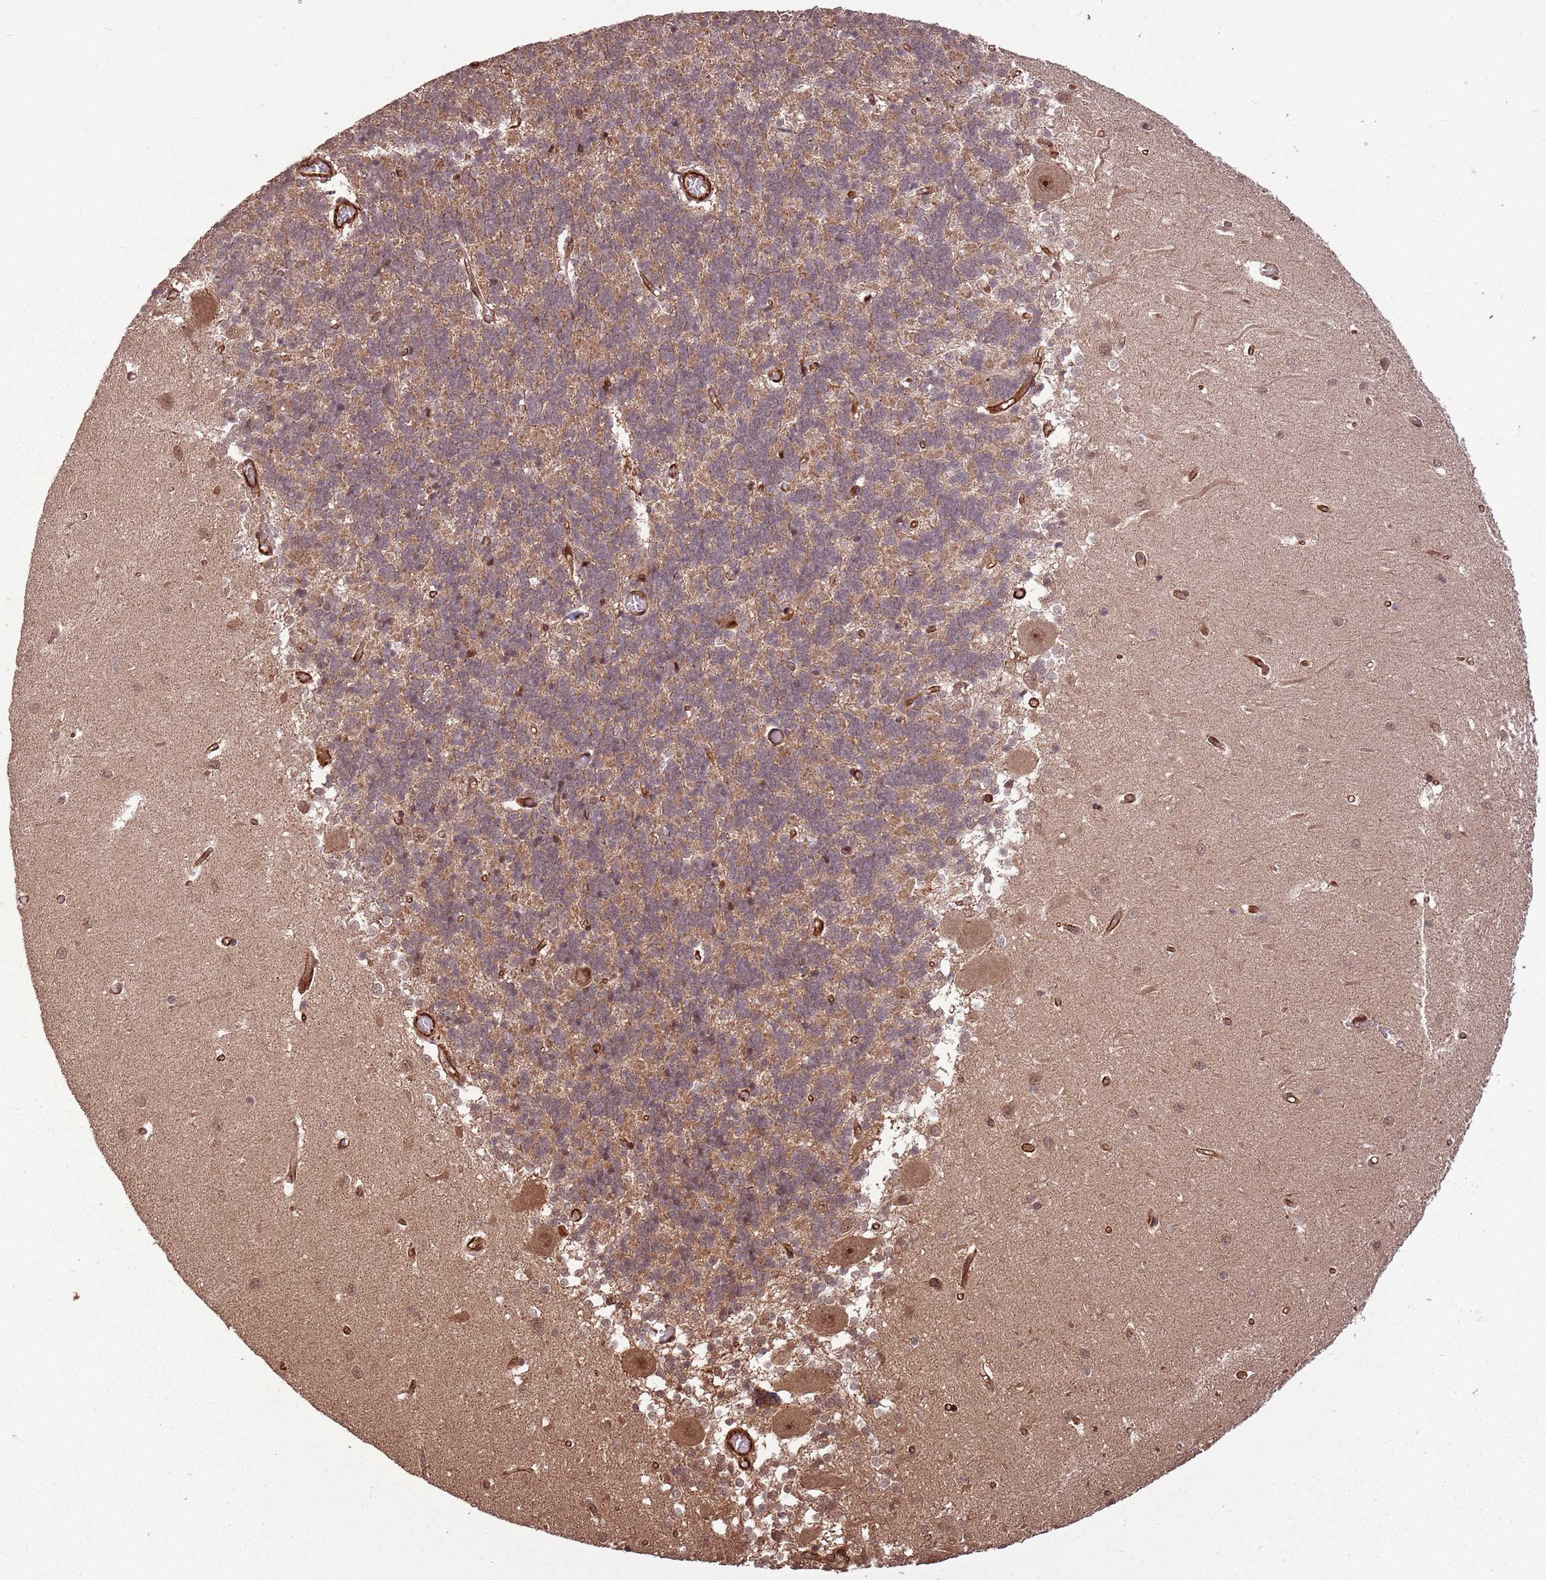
{"staining": {"intensity": "moderate", "quantity": ">75%", "location": "cytoplasmic/membranous,nuclear"}, "tissue": "cerebellum", "cell_type": "Cells in granular layer", "image_type": "normal", "snomed": [{"axis": "morphology", "description": "Normal tissue, NOS"}, {"axis": "topography", "description": "Cerebellum"}], "caption": "Protein staining shows moderate cytoplasmic/membranous,nuclear staining in about >75% of cells in granular layer in normal cerebellum.", "gene": "ADAMTS3", "patient": {"sex": "male", "age": 37}}